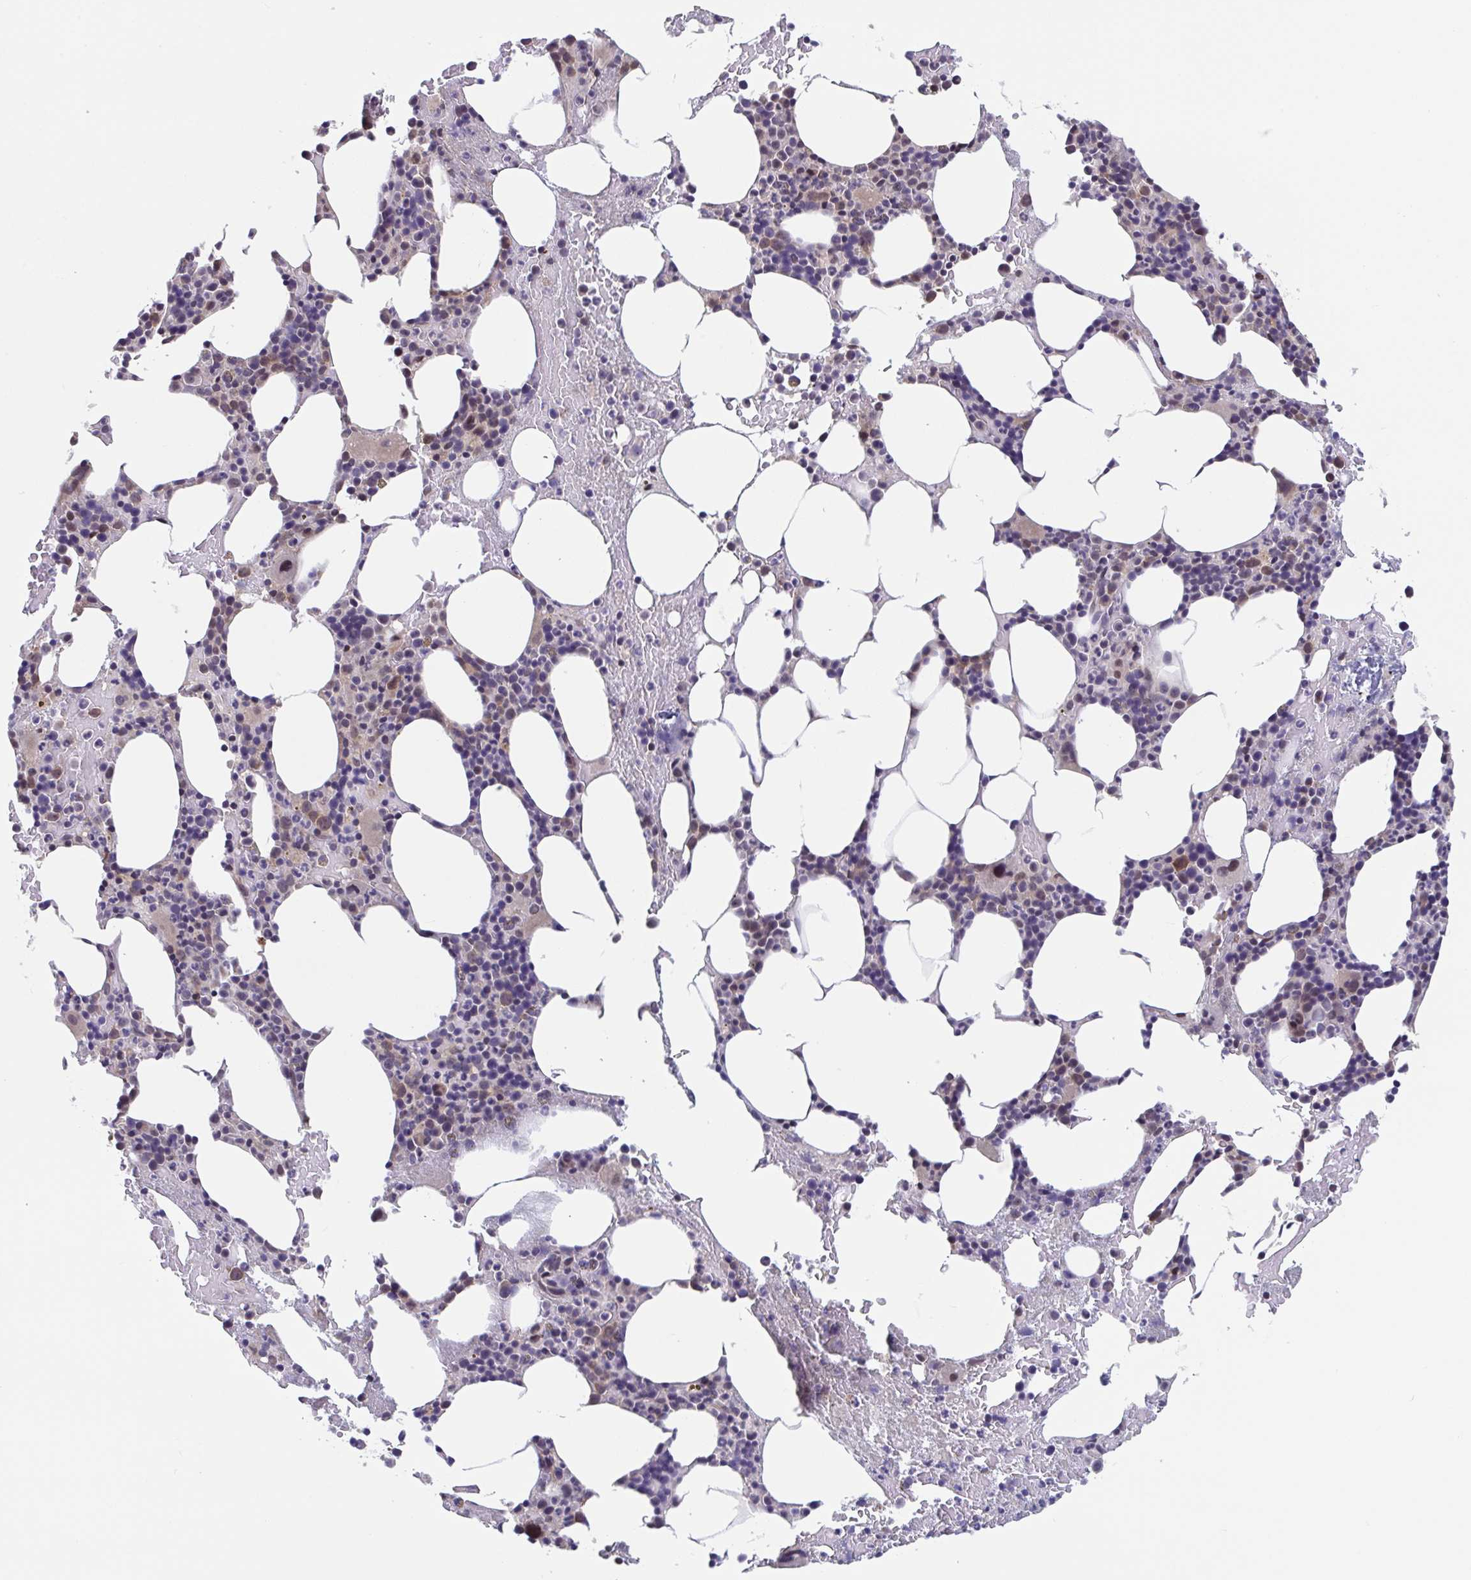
{"staining": {"intensity": "moderate", "quantity": "<25%", "location": "cytoplasmic/membranous,nuclear"}, "tissue": "bone marrow", "cell_type": "Hematopoietic cells", "image_type": "normal", "snomed": [{"axis": "morphology", "description": "Normal tissue, NOS"}, {"axis": "topography", "description": "Bone marrow"}], "caption": "Moderate cytoplasmic/membranous,nuclear expression for a protein is appreciated in about <25% of hematopoietic cells of benign bone marrow using IHC.", "gene": "RIOK1", "patient": {"sex": "female", "age": 62}}